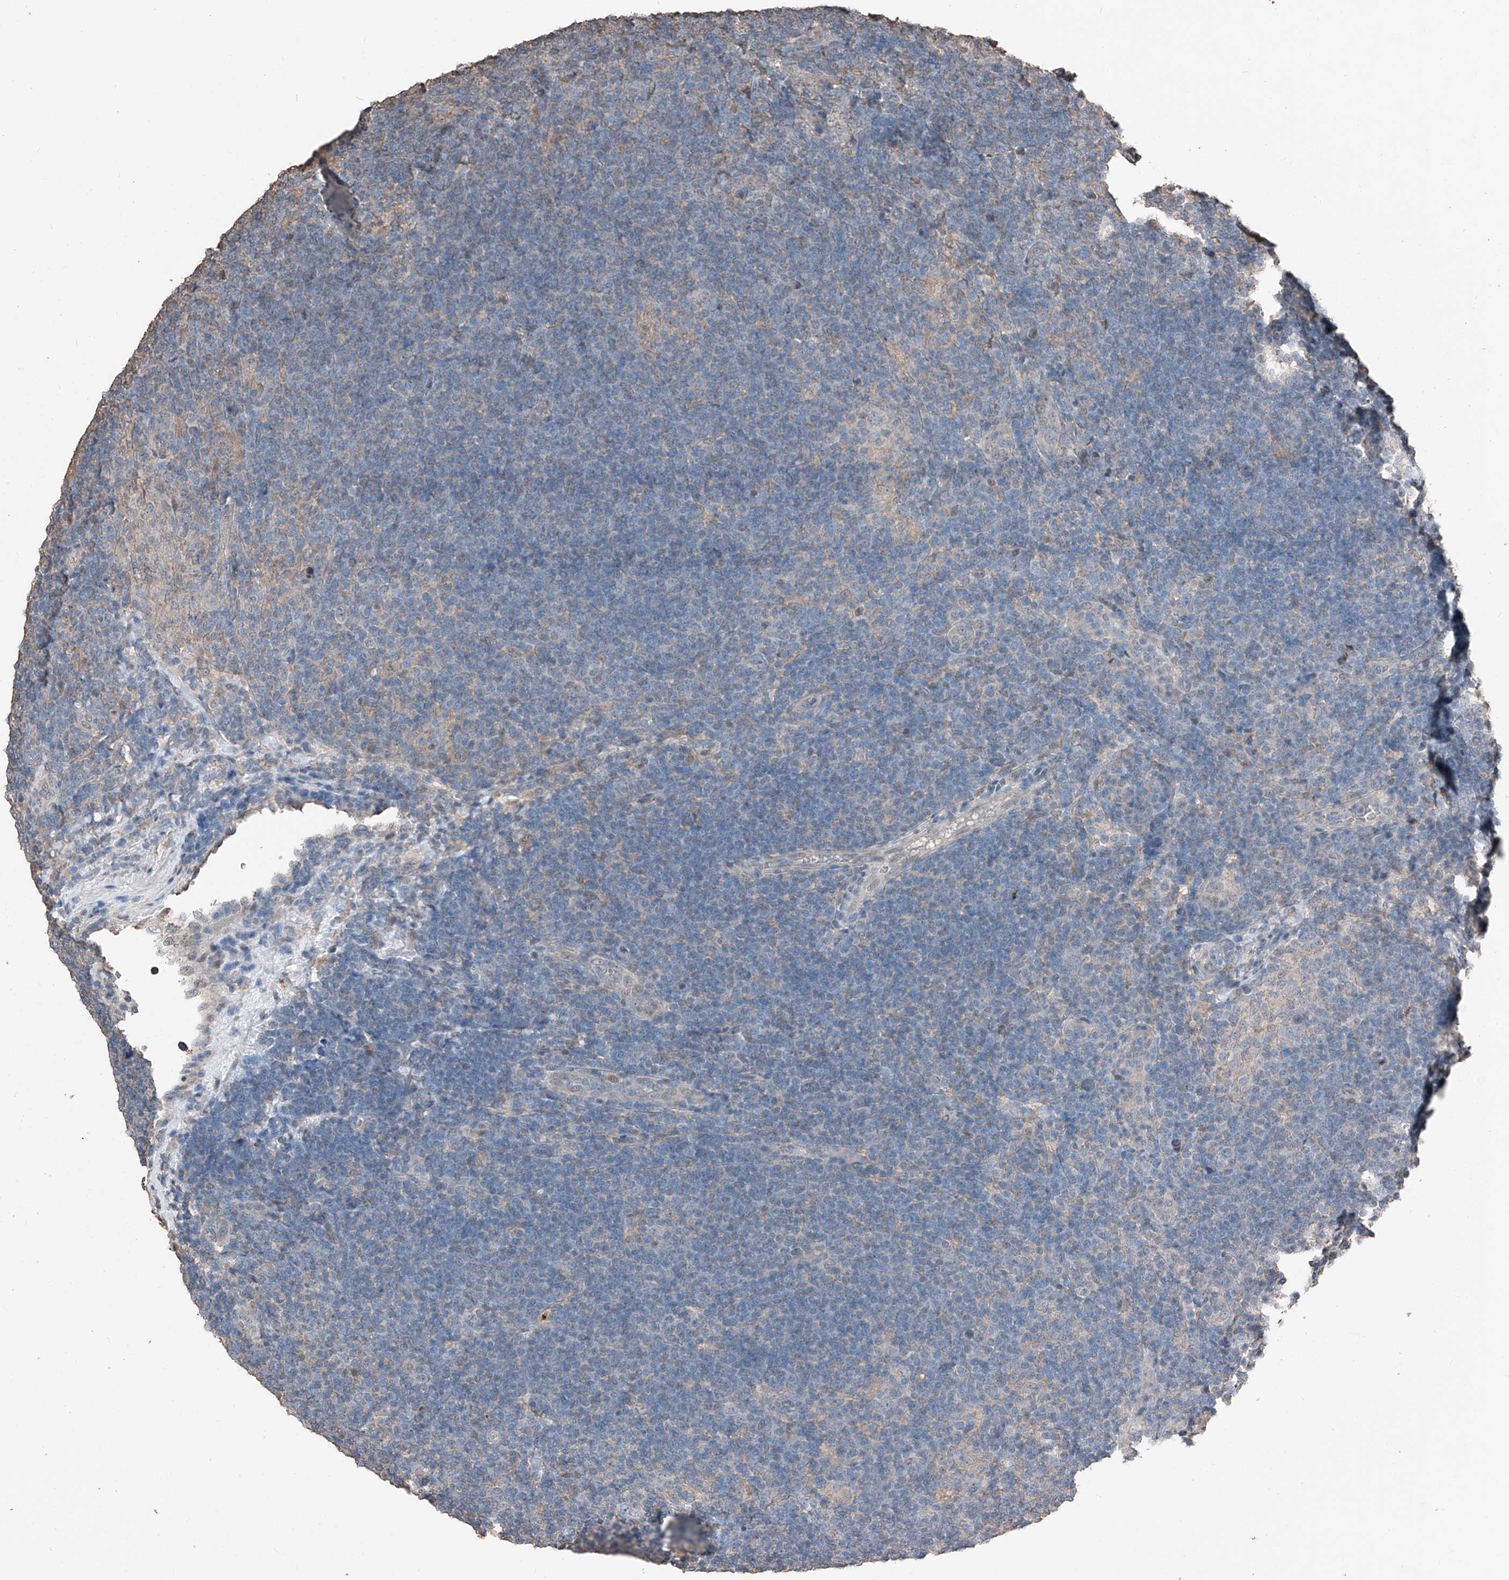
{"staining": {"intensity": "negative", "quantity": "none", "location": "none"}, "tissue": "lymphoma", "cell_type": "Tumor cells", "image_type": "cancer", "snomed": [{"axis": "morphology", "description": "Hodgkin's disease, NOS"}, {"axis": "topography", "description": "Lymph node"}], "caption": "DAB (3,3'-diaminobenzidine) immunohistochemical staining of human Hodgkin's disease displays no significant staining in tumor cells.", "gene": "MAMLD1", "patient": {"sex": "female", "age": 57}}